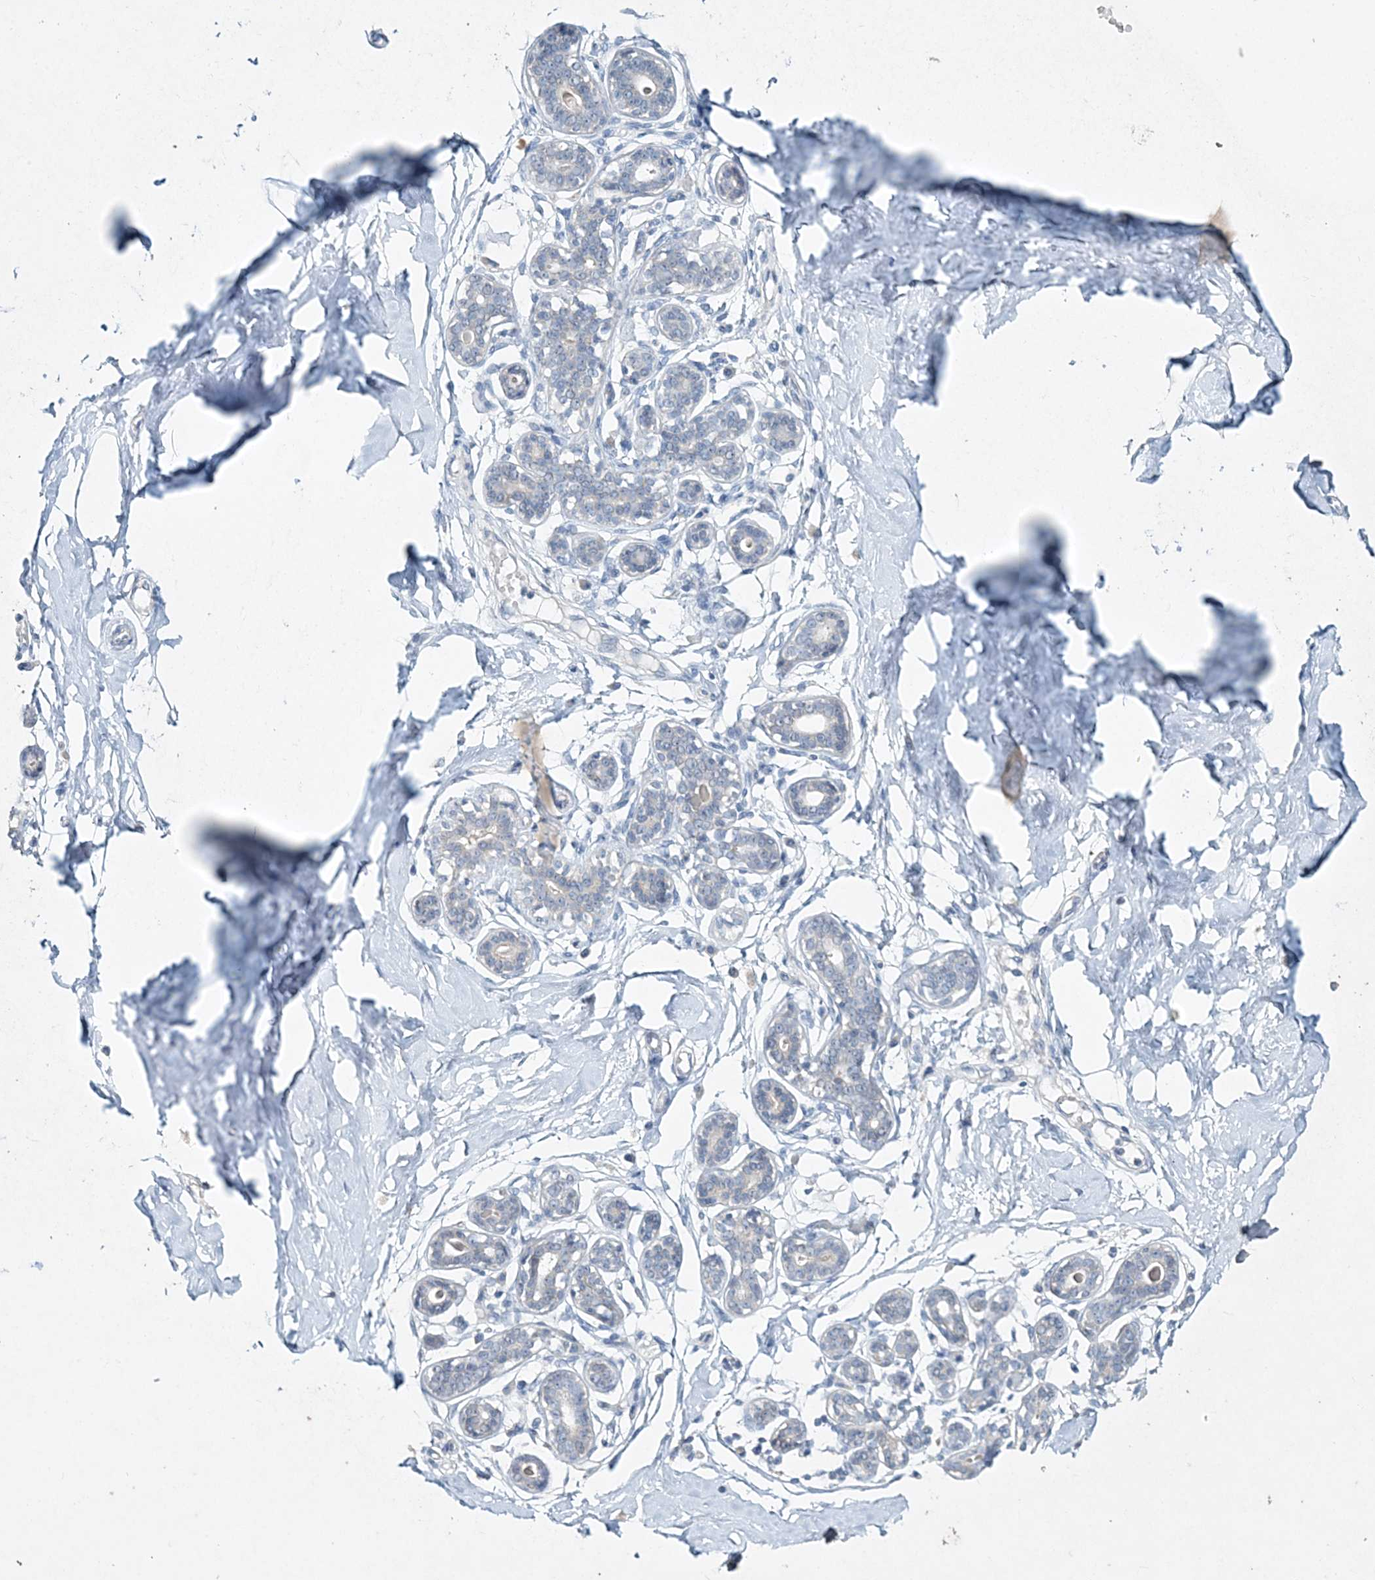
{"staining": {"intensity": "negative", "quantity": "none", "location": "none"}, "tissue": "breast", "cell_type": "Adipocytes", "image_type": "normal", "snomed": [{"axis": "morphology", "description": "Normal tissue, NOS"}, {"axis": "morphology", "description": "Adenoma, NOS"}, {"axis": "topography", "description": "Breast"}], "caption": "DAB (3,3'-diaminobenzidine) immunohistochemical staining of benign human breast demonstrates no significant positivity in adipocytes.", "gene": "DNAH5", "patient": {"sex": "female", "age": 23}}